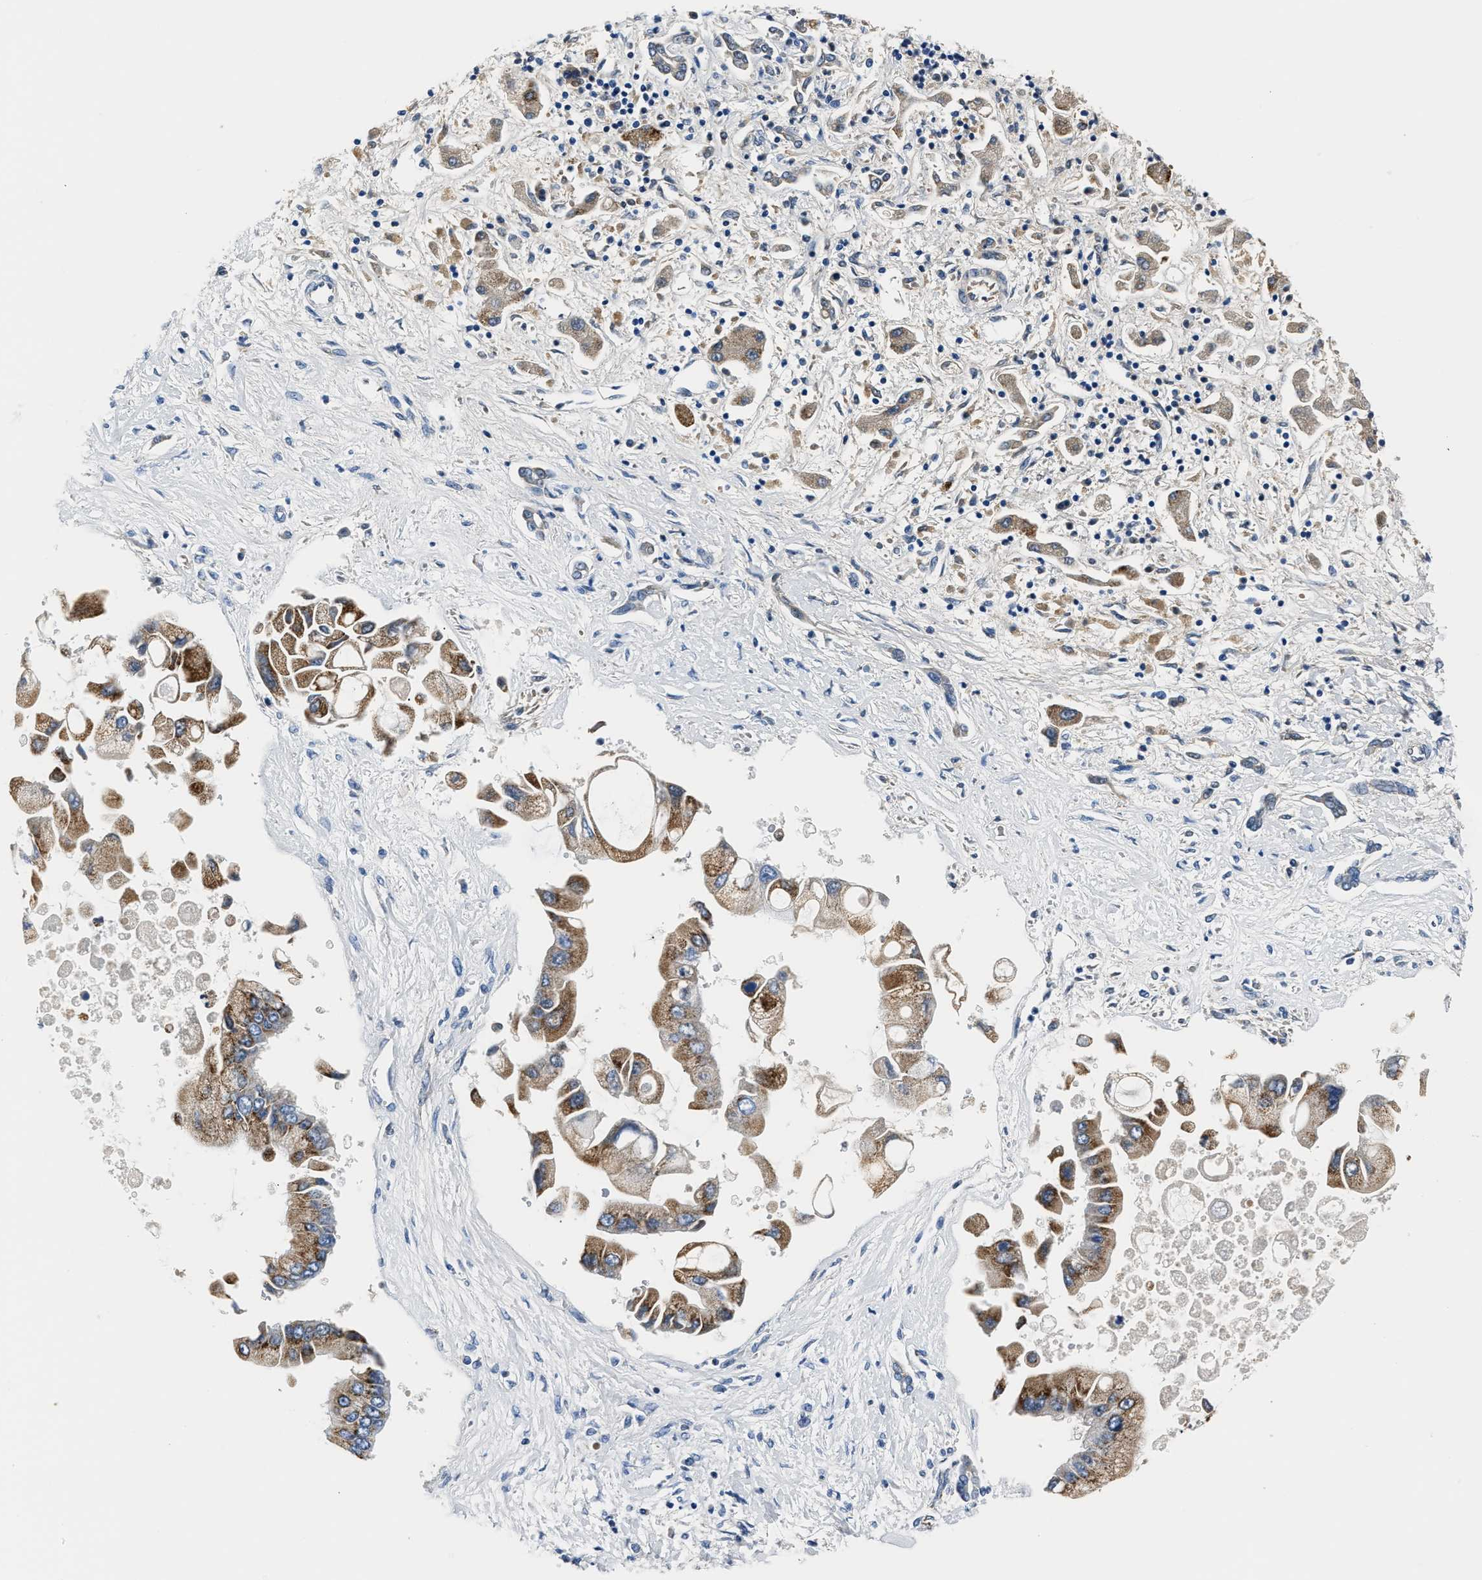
{"staining": {"intensity": "moderate", "quantity": ">75%", "location": "cytoplasmic/membranous"}, "tissue": "liver cancer", "cell_type": "Tumor cells", "image_type": "cancer", "snomed": [{"axis": "morphology", "description": "Cholangiocarcinoma"}, {"axis": "topography", "description": "Liver"}], "caption": "Liver cancer was stained to show a protein in brown. There is medium levels of moderate cytoplasmic/membranous positivity in about >75% of tumor cells.", "gene": "AMACR", "patient": {"sex": "male", "age": 50}}